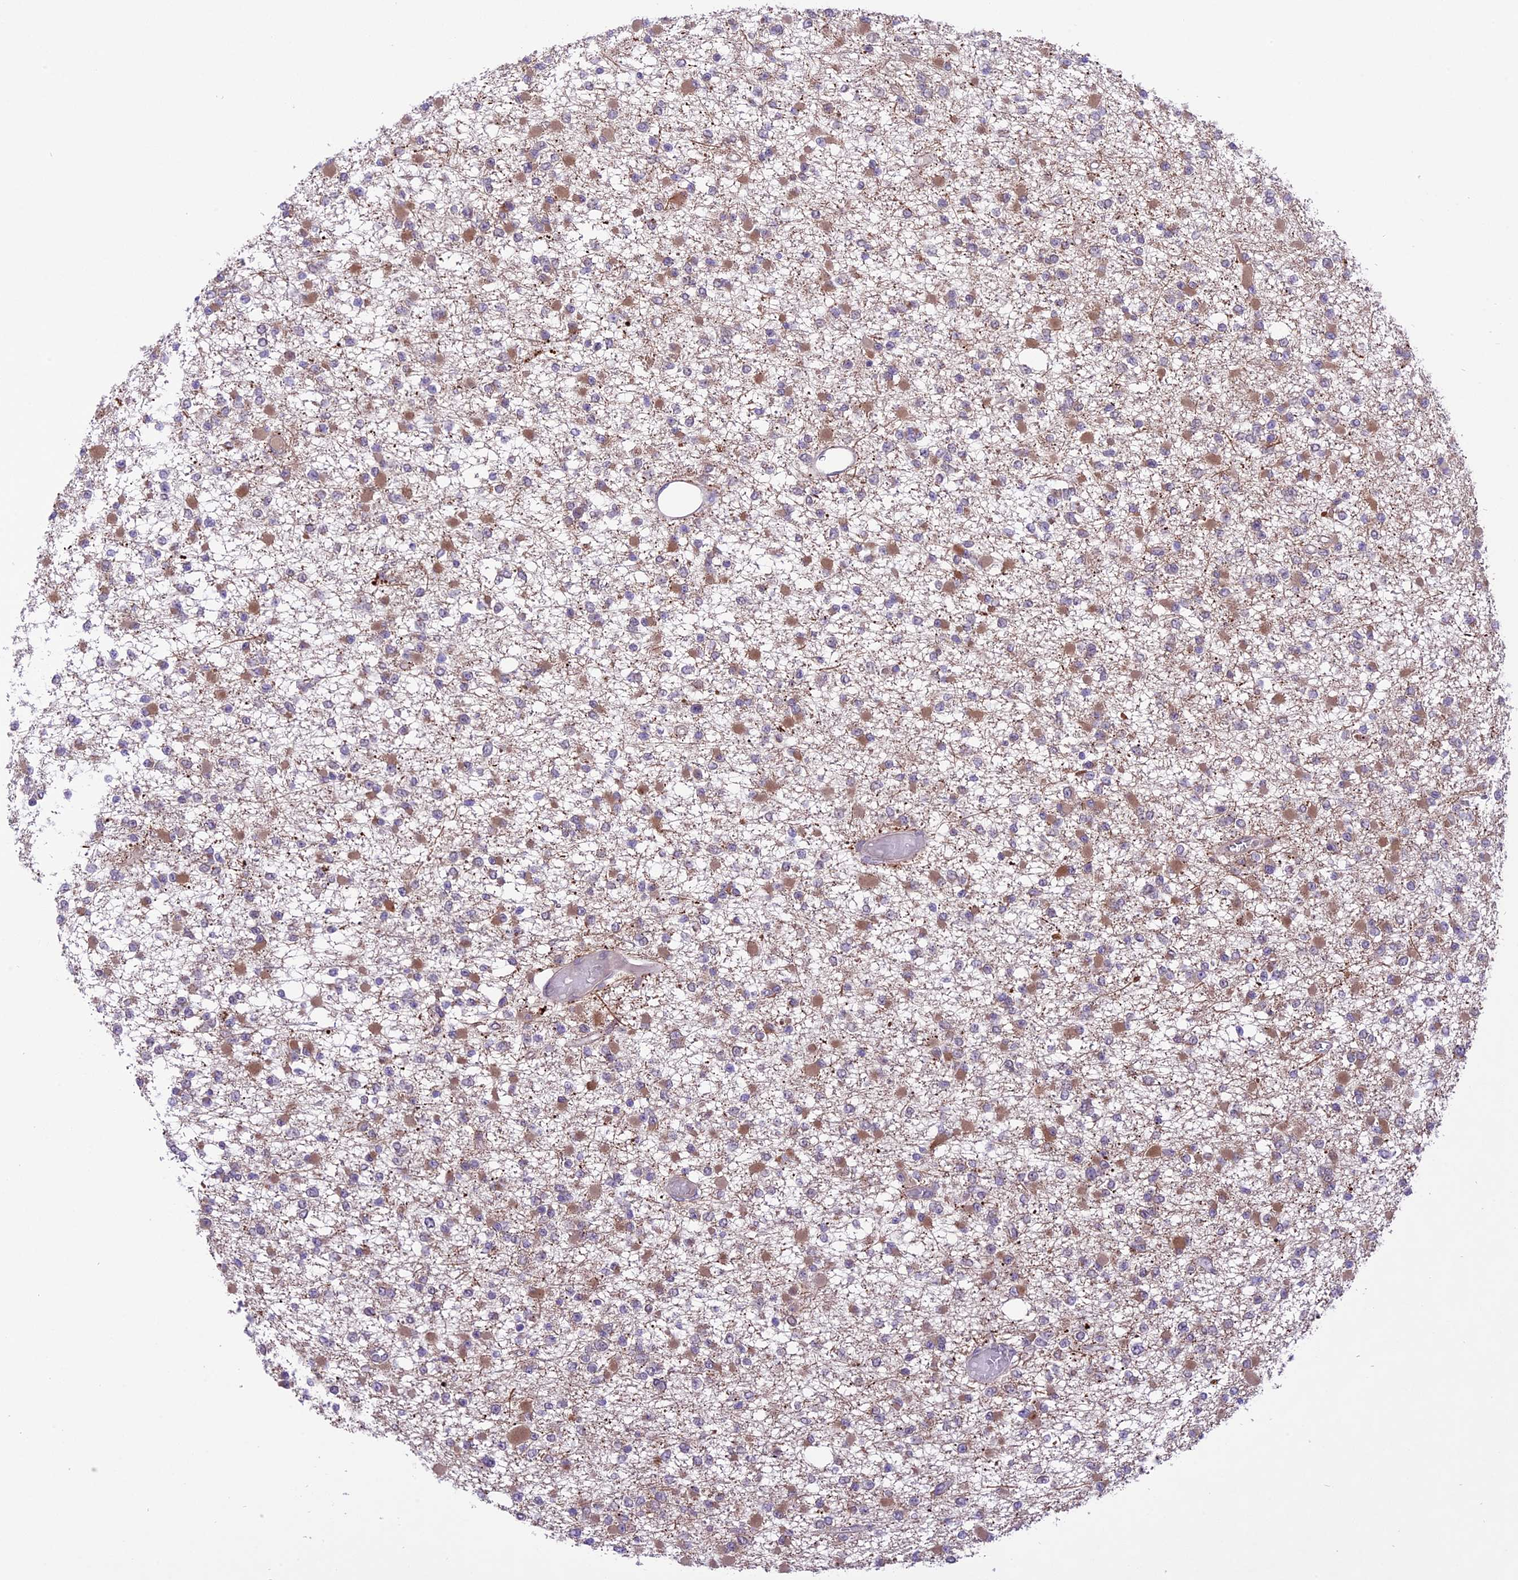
{"staining": {"intensity": "moderate", "quantity": ">75%", "location": "cytoplasmic/membranous"}, "tissue": "glioma", "cell_type": "Tumor cells", "image_type": "cancer", "snomed": [{"axis": "morphology", "description": "Glioma, malignant, Low grade"}, {"axis": "topography", "description": "Brain"}], "caption": "Protein expression analysis of malignant low-grade glioma shows moderate cytoplasmic/membranous expression in approximately >75% of tumor cells.", "gene": "SPRED1", "patient": {"sex": "female", "age": 22}}